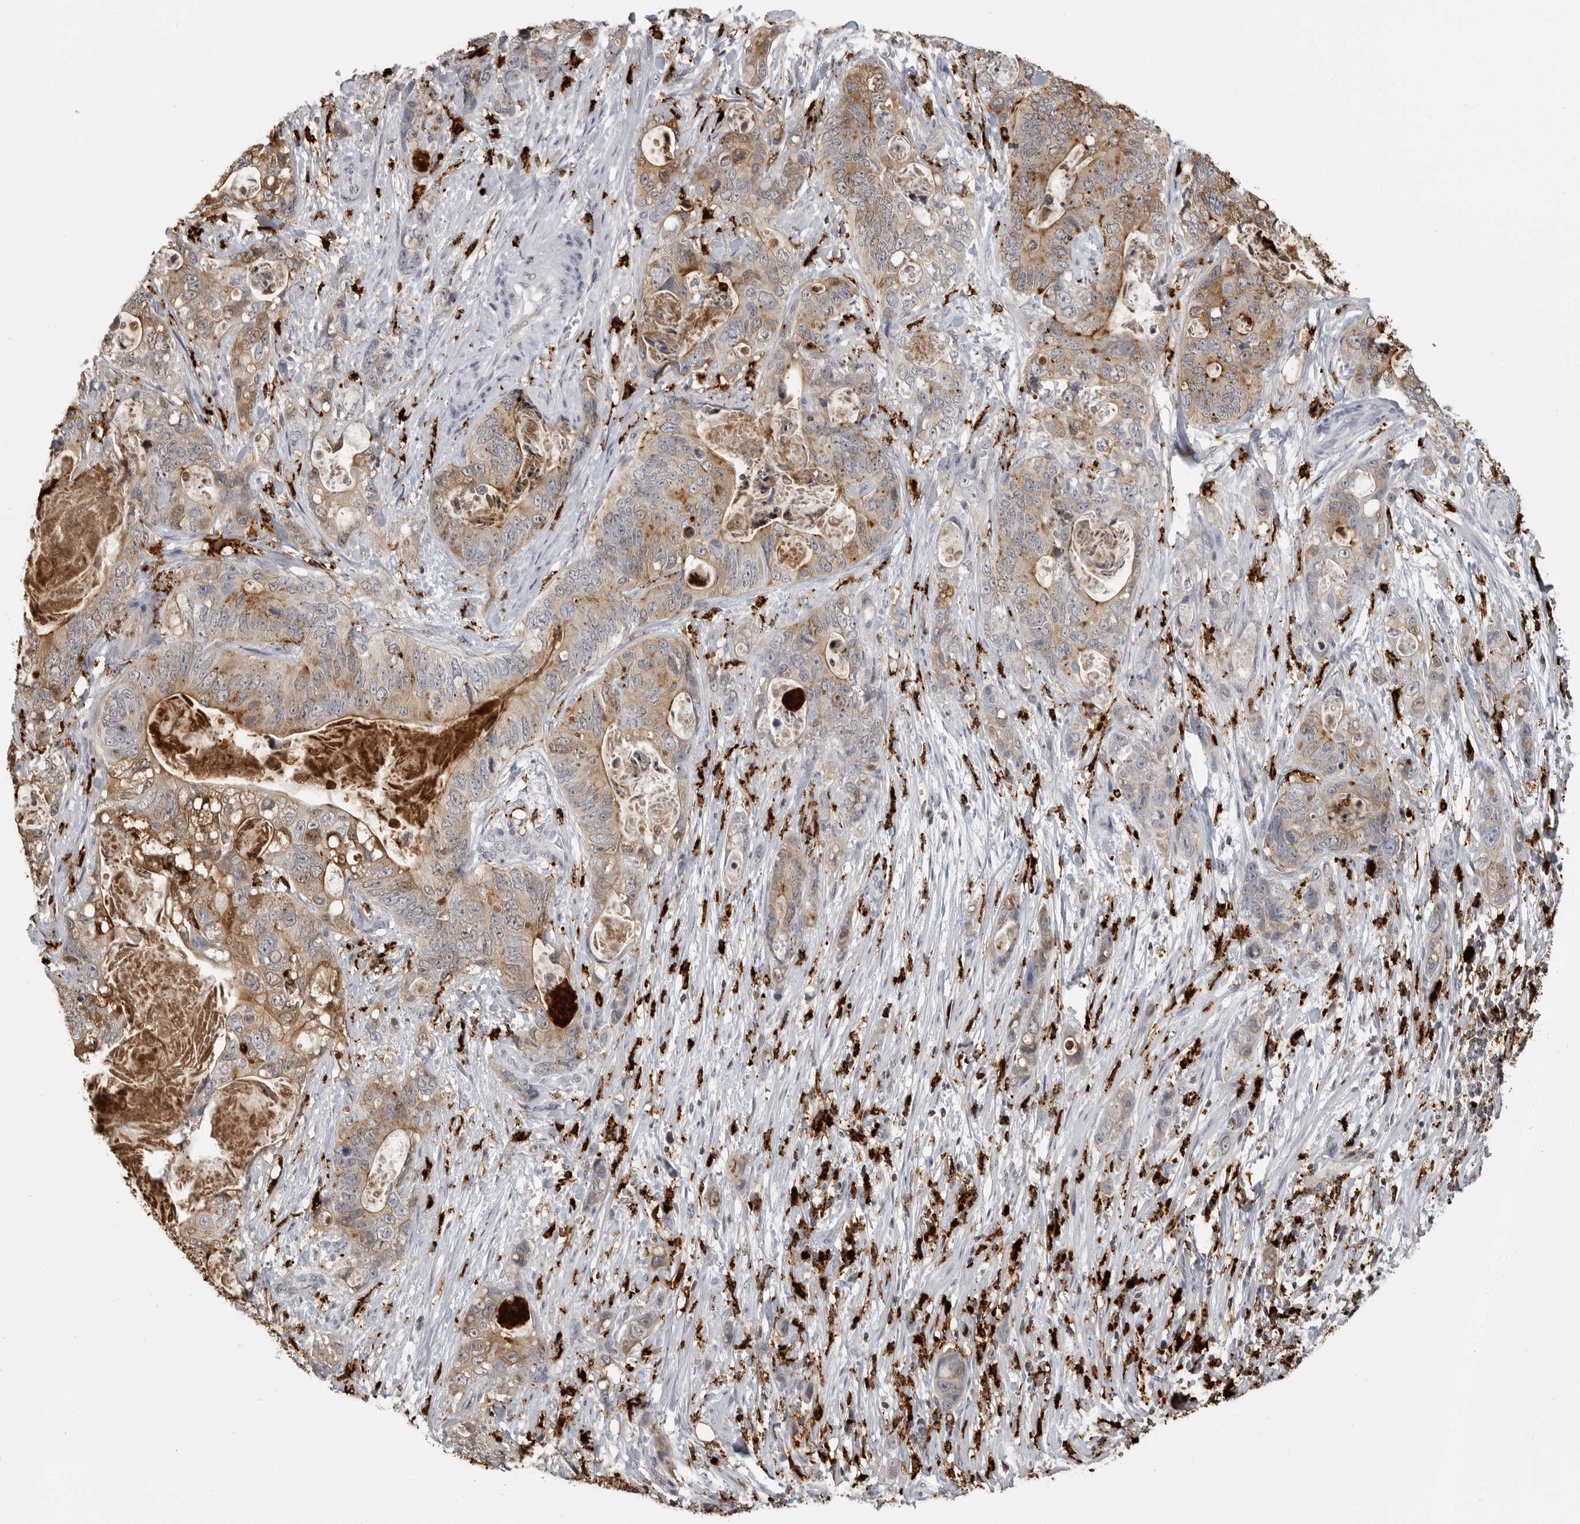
{"staining": {"intensity": "moderate", "quantity": "25%-75%", "location": "cytoplasmic/membranous"}, "tissue": "stomach cancer", "cell_type": "Tumor cells", "image_type": "cancer", "snomed": [{"axis": "morphology", "description": "Normal tissue, NOS"}, {"axis": "morphology", "description": "Adenocarcinoma, NOS"}, {"axis": "topography", "description": "Stomach"}], "caption": "Stomach cancer (adenocarcinoma) stained with a protein marker reveals moderate staining in tumor cells.", "gene": "IFI30", "patient": {"sex": "female", "age": 89}}